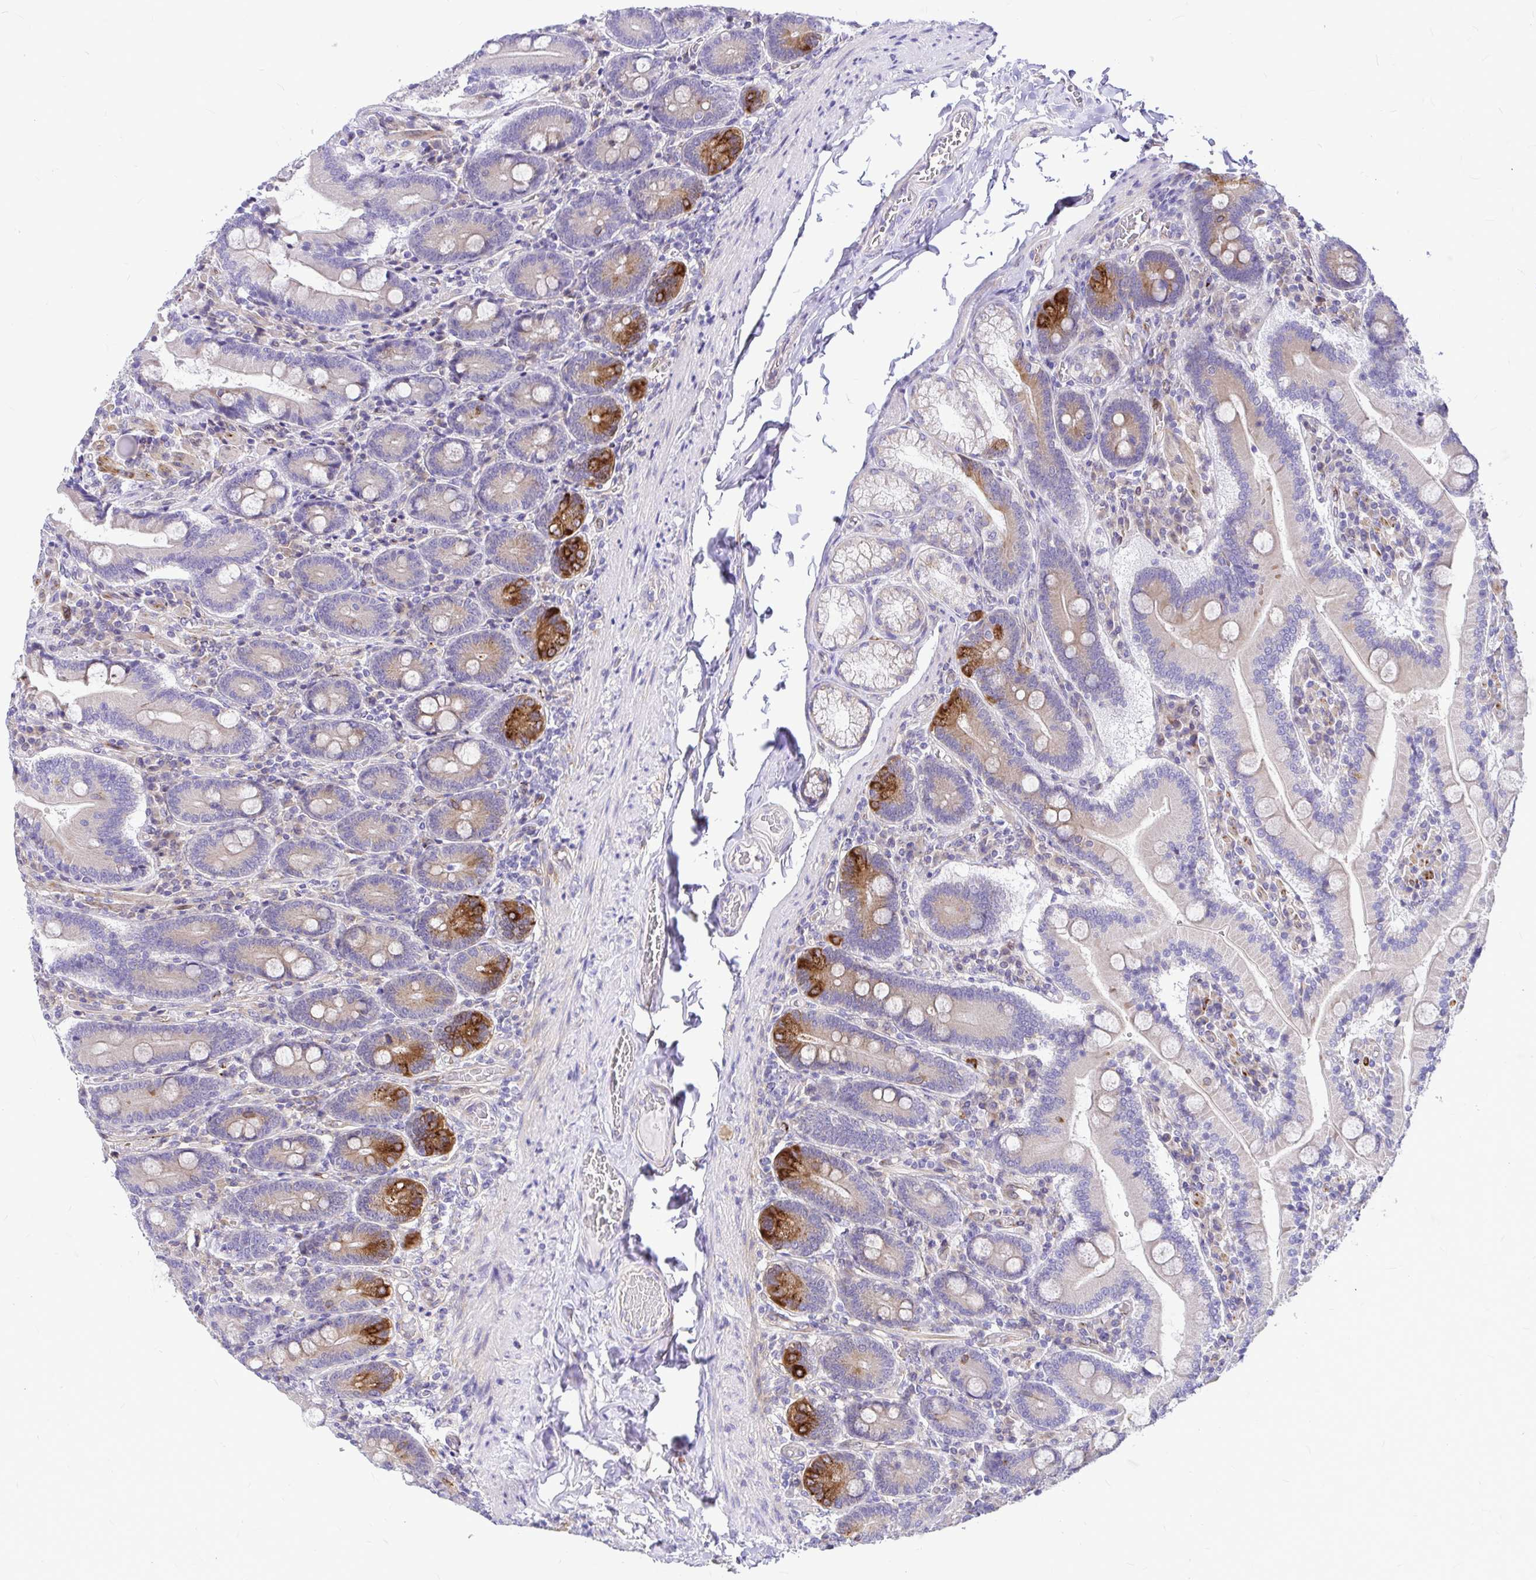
{"staining": {"intensity": "strong", "quantity": "<25%", "location": "cytoplasmic/membranous"}, "tissue": "duodenum", "cell_type": "Glandular cells", "image_type": "normal", "snomed": [{"axis": "morphology", "description": "Normal tissue, NOS"}, {"axis": "topography", "description": "Duodenum"}], "caption": "Immunohistochemistry histopathology image of unremarkable duodenum stained for a protein (brown), which displays medium levels of strong cytoplasmic/membranous staining in approximately <25% of glandular cells.", "gene": "GABBR2", "patient": {"sex": "female", "age": 62}}